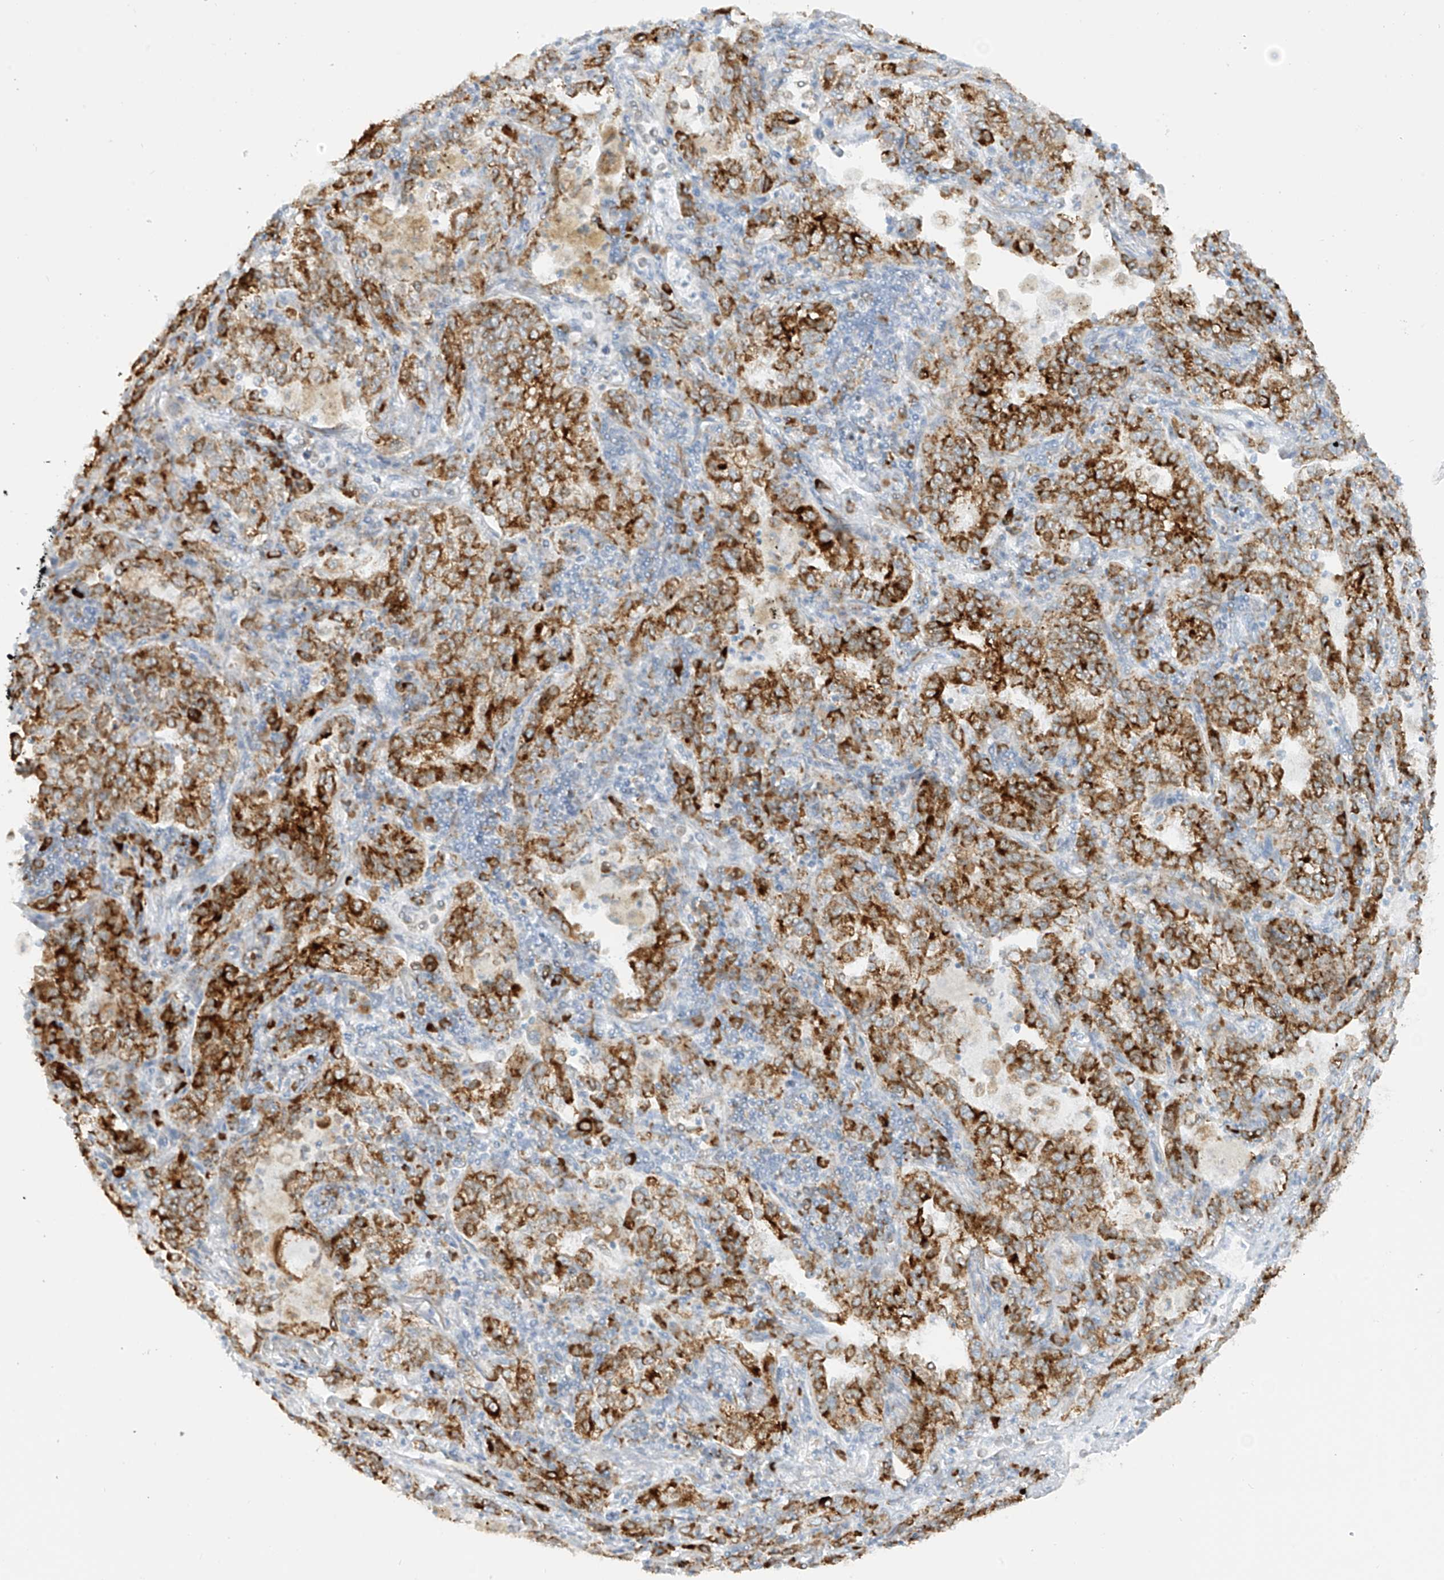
{"staining": {"intensity": "strong", "quantity": ">75%", "location": "cytoplasmic/membranous"}, "tissue": "lung cancer", "cell_type": "Tumor cells", "image_type": "cancer", "snomed": [{"axis": "morphology", "description": "Adenocarcinoma, NOS"}, {"axis": "topography", "description": "Lung"}], "caption": "Immunohistochemistry (IHC) histopathology image of neoplastic tissue: human lung adenocarcinoma stained using IHC reveals high levels of strong protein expression localized specifically in the cytoplasmic/membranous of tumor cells, appearing as a cytoplasmic/membranous brown color.", "gene": "LRRC59", "patient": {"sex": "male", "age": 49}}